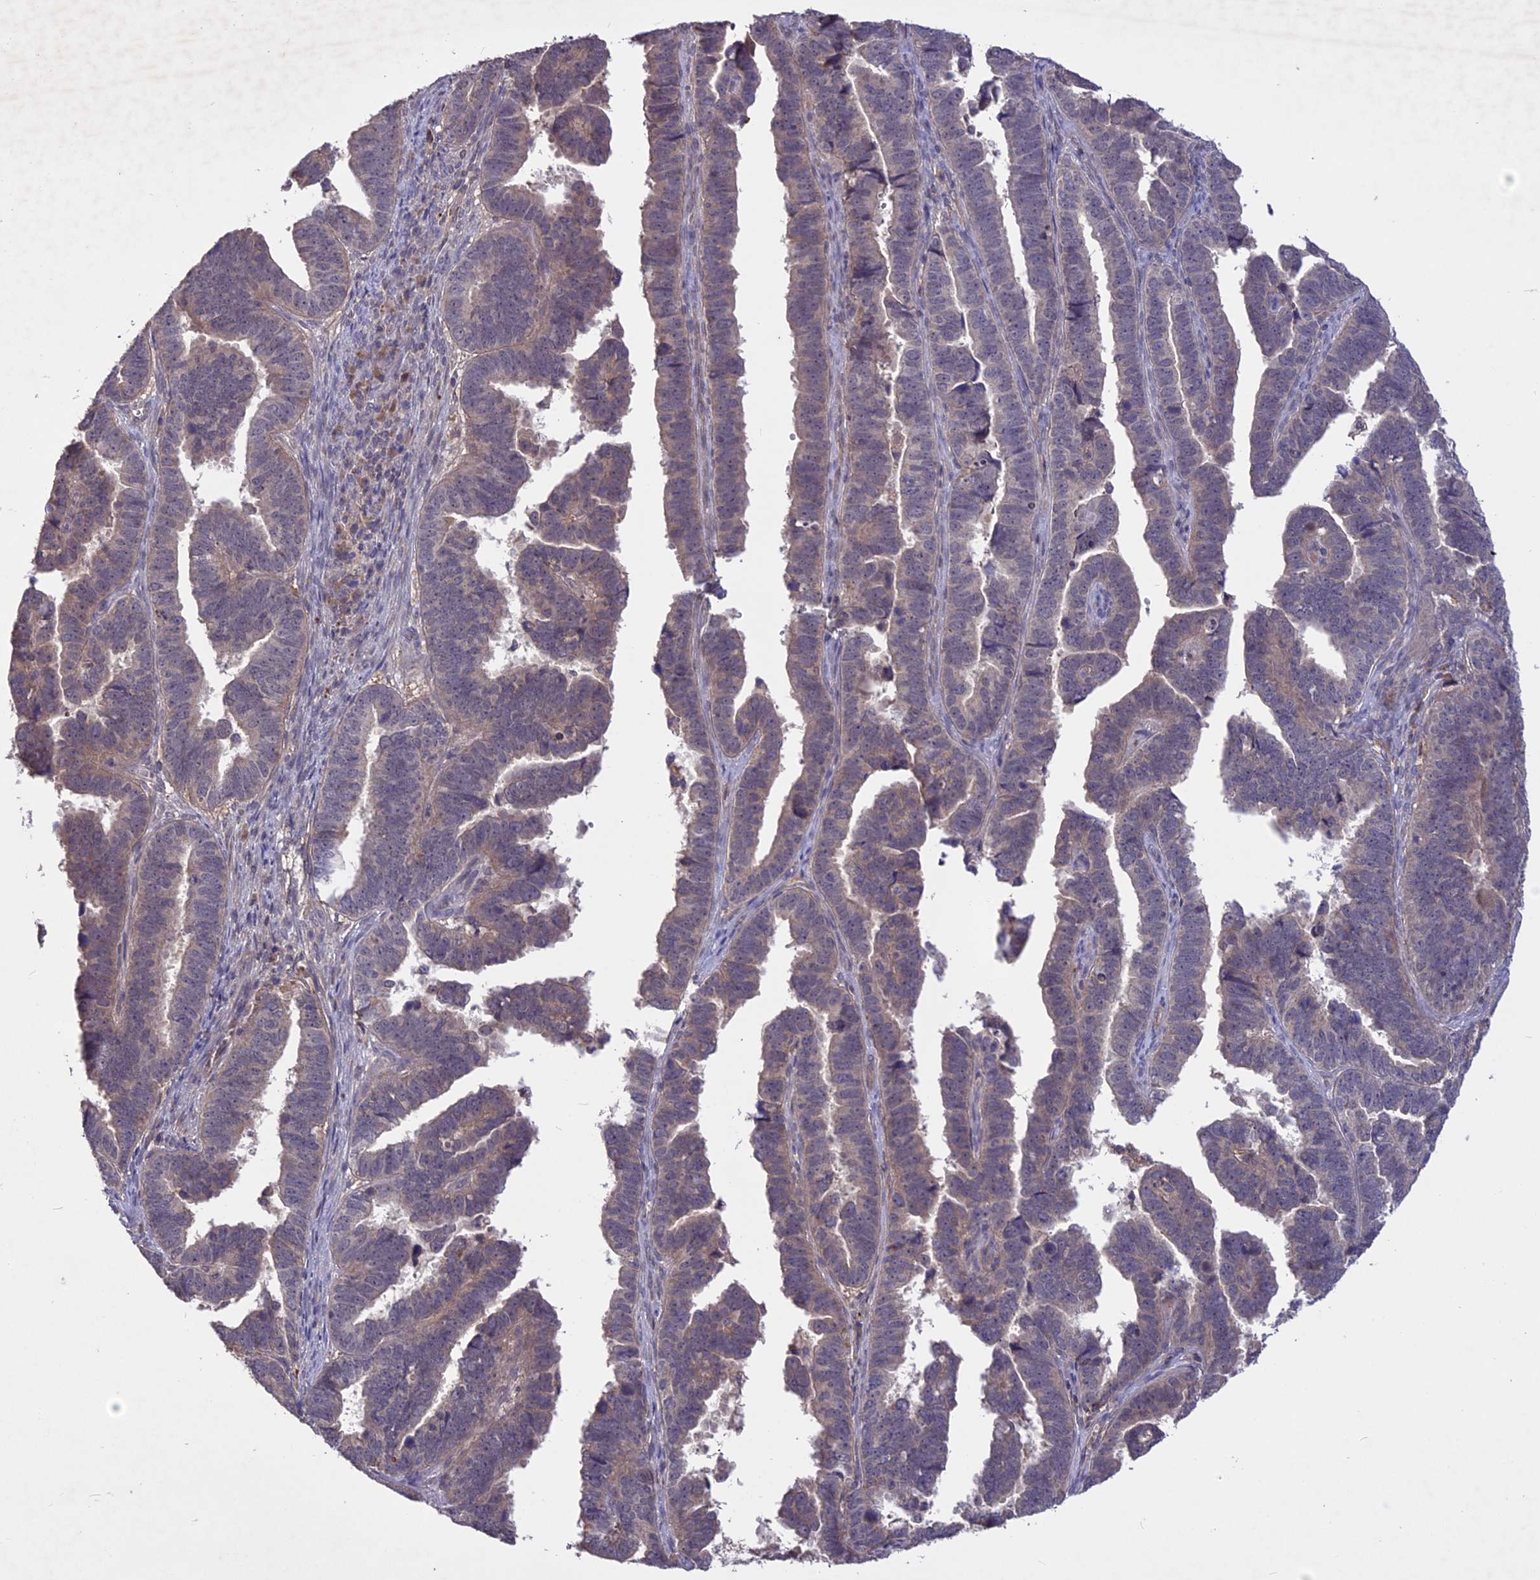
{"staining": {"intensity": "weak", "quantity": "<25%", "location": "cytoplasmic/membranous"}, "tissue": "endometrial cancer", "cell_type": "Tumor cells", "image_type": "cancer", "snomed": [{"axis": "morphology", "description": "Adenocarcinoma, NOS"}, {"axis": "topography", "description": "Endometrium"}], "caption": "A micrograph of endometrial cancer stained for a protein demonstrates no brown staining in tumor cells.", "gene": "ADO", "patient": {"sex": "female", "age": 75}}